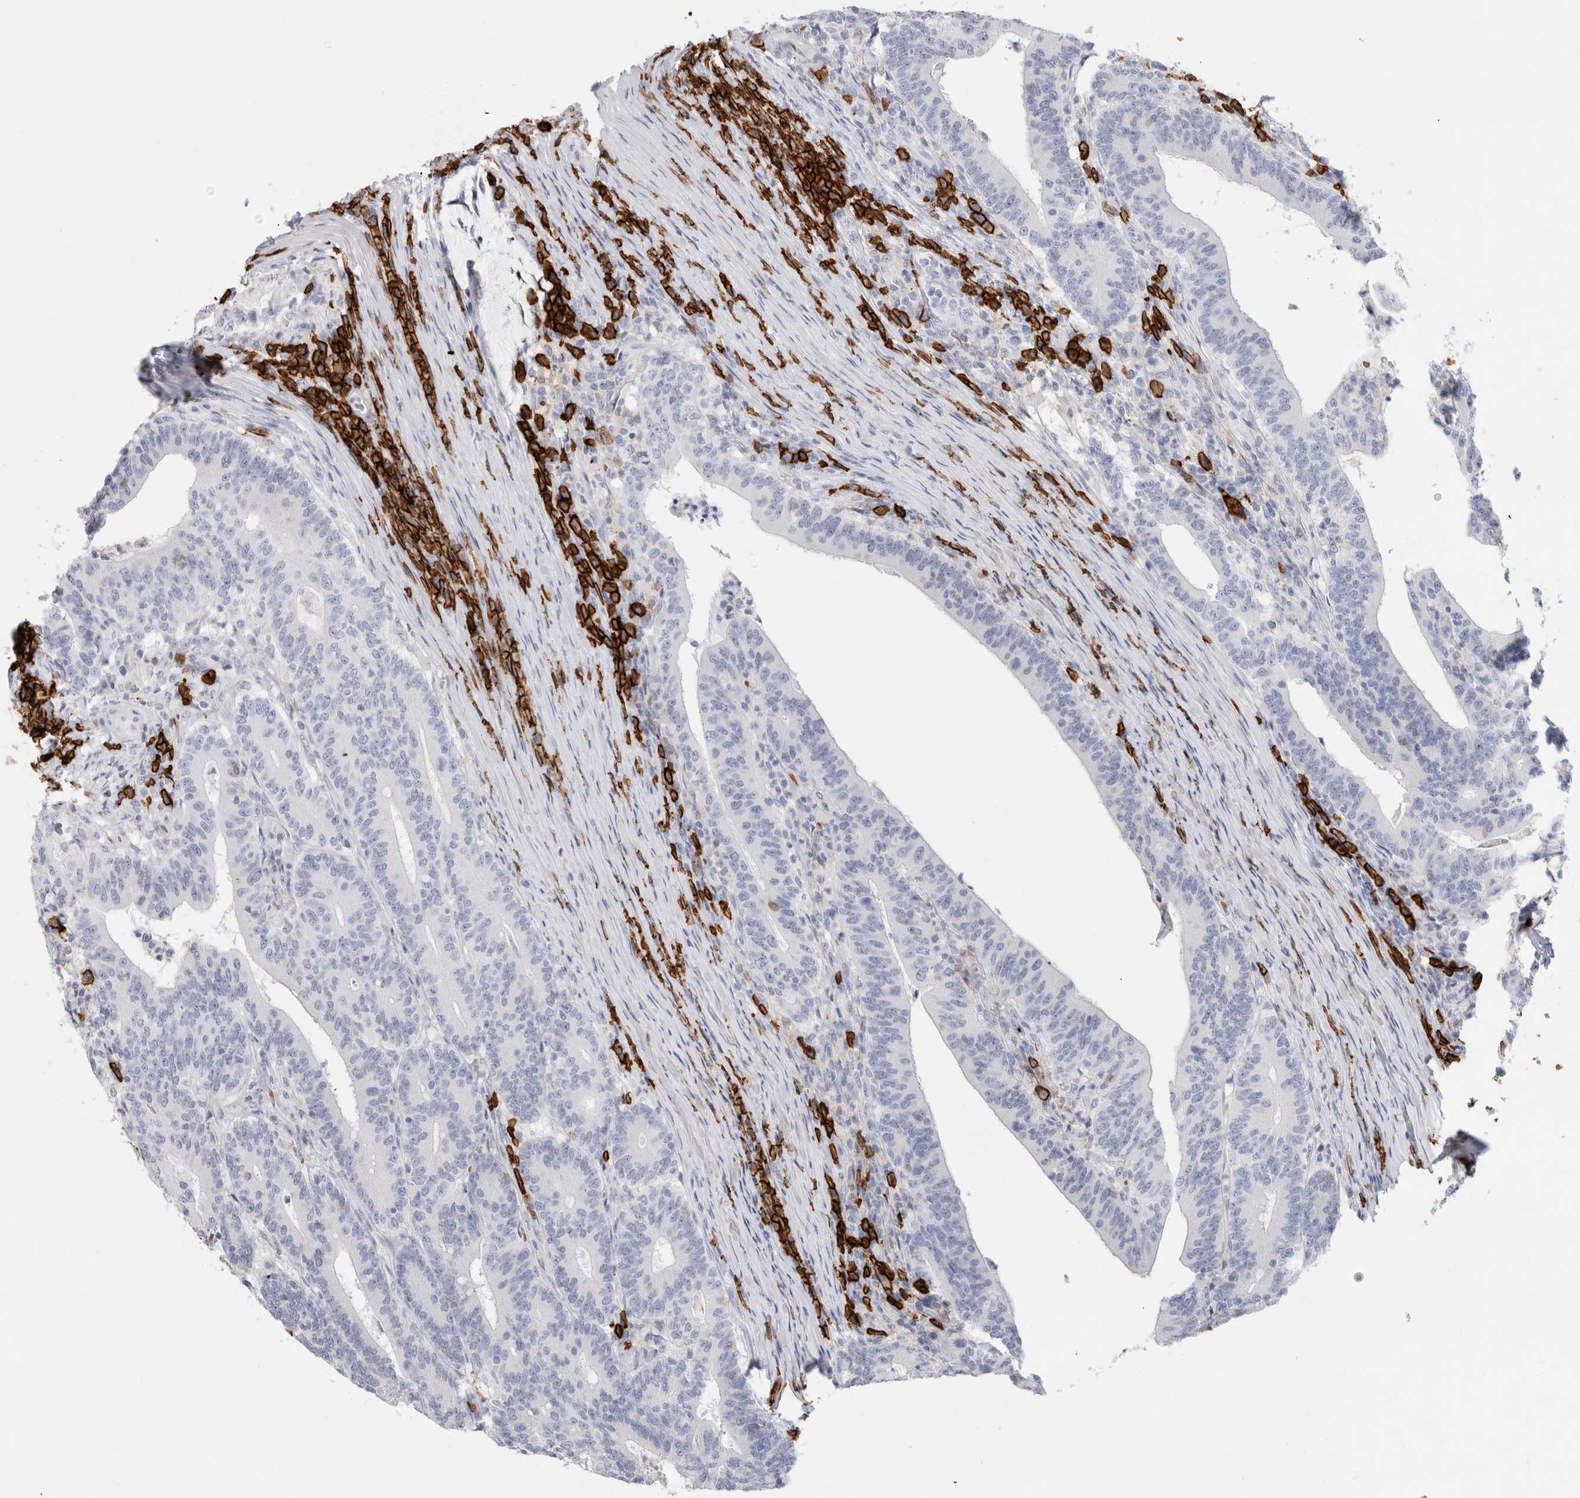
{"staining": {"intensity": "negative", "quantity": "none", "location": "none"}, "tissue": "colorectal cancer", "cell_type": "Tumor cells", "image_type": "cancer", "snomed": [{"axis": "morphology", "description": "Adenocarcinoma, NOS"}, {"axis": "topography", "description": "Colon"}], "caption": "Immunohistochemistry of colorectal adenocarcinoma displays no expression in tumor cells.", "gene": "CD38", "patient": {"sex": "female", "age": 66}}